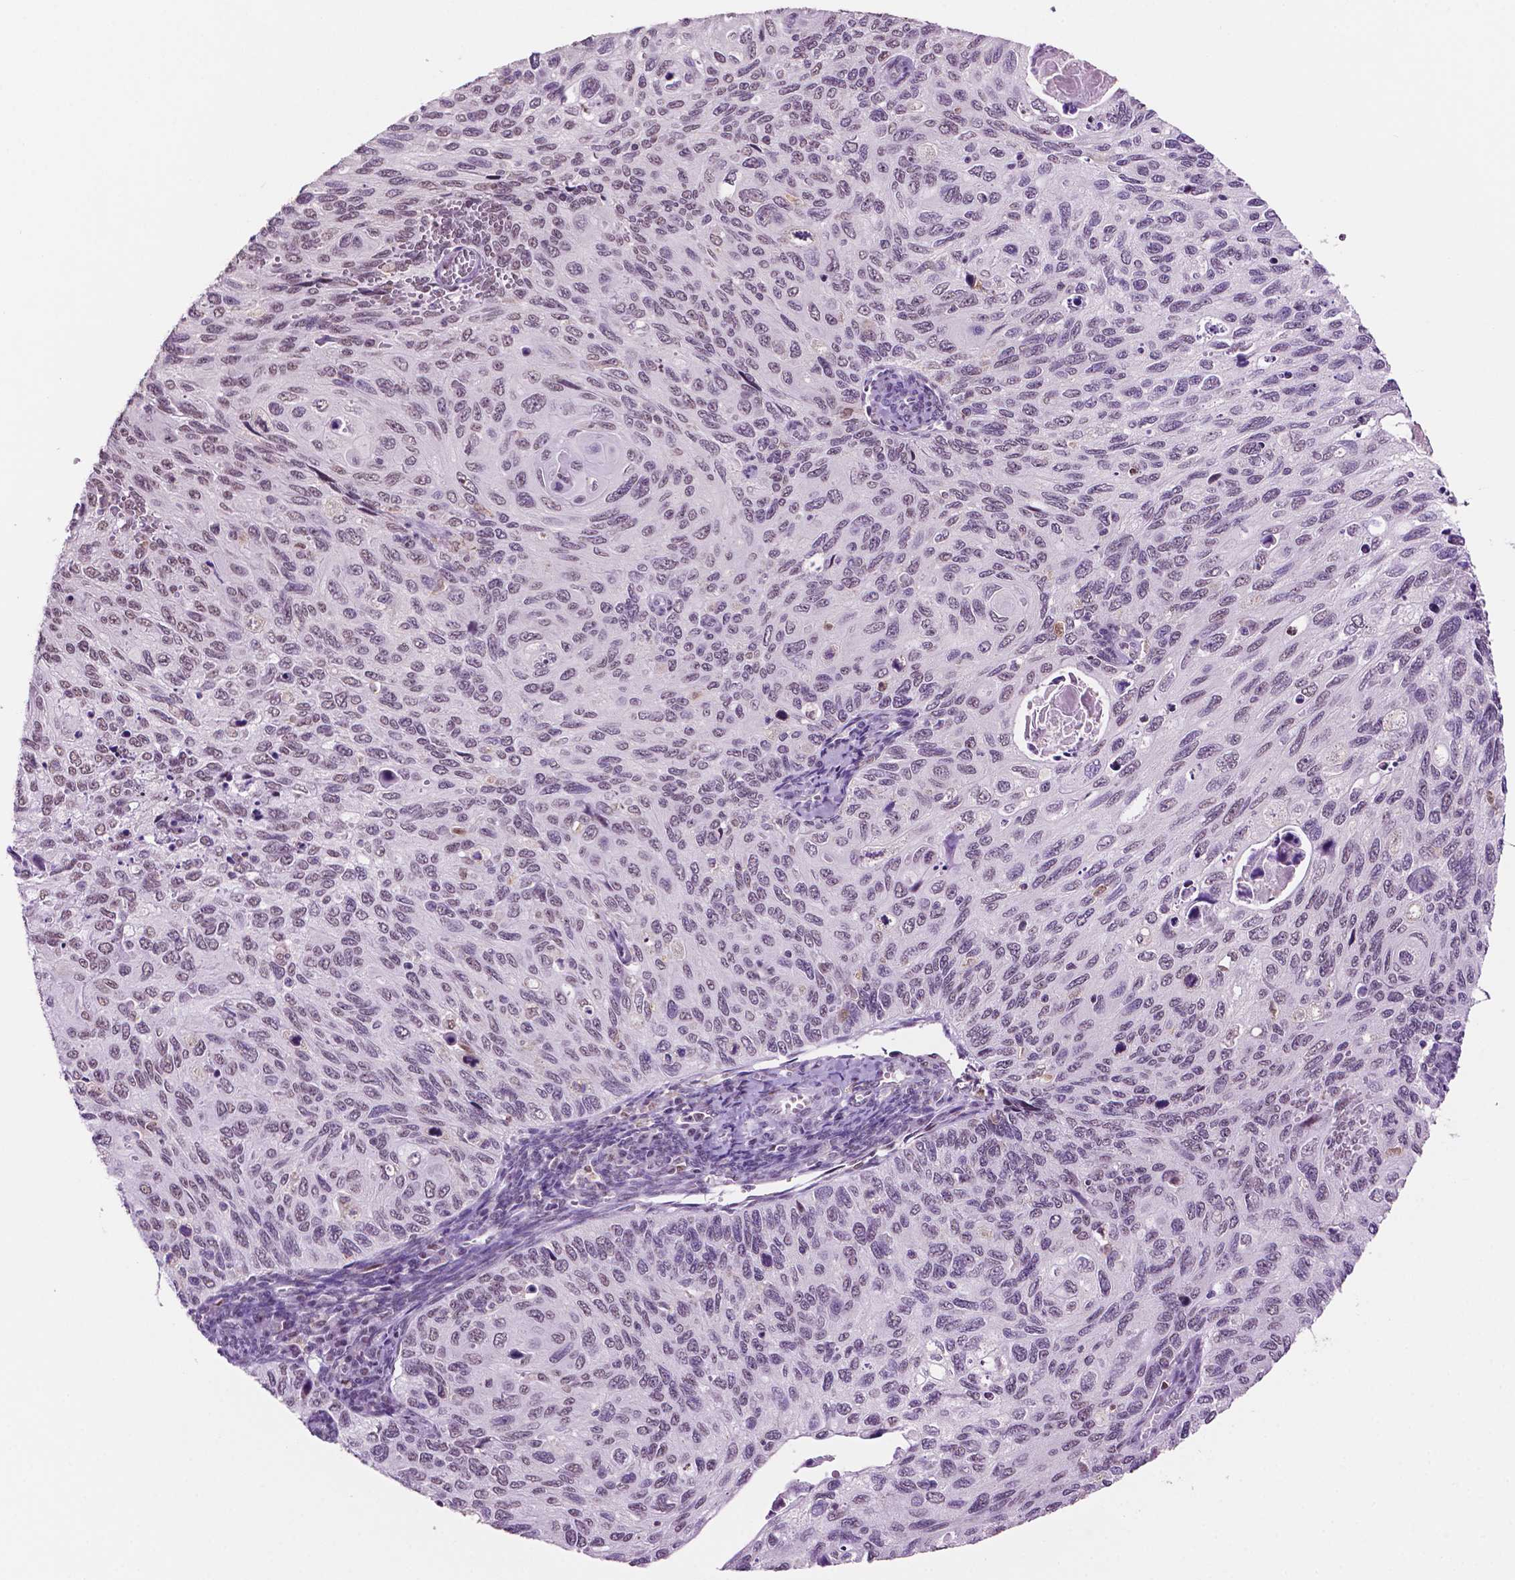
{"staining": {"intensity": "negative", "quantity": "none", "location": "none"}, "tissue": "cervical cancer", "cell_type": "Tumor cells", "image_type": "cancer", "snomed": [{"axis": "morphology", "description": "Squamous cell carcinoma, NOS"}, {"axis": "topography", "description": "Cervix"}], "caption": "High magnification brightfield microscopy of cervical cancer (squamous cell carcinoma) stained with DAB (3,3'-diaminobenzidine) (brown) and counterstained with hematoxylin (blue): tumor cells show no significant positivity.", "gene": "PTPN6", "patient": {"sex": "female", "age": 70}}